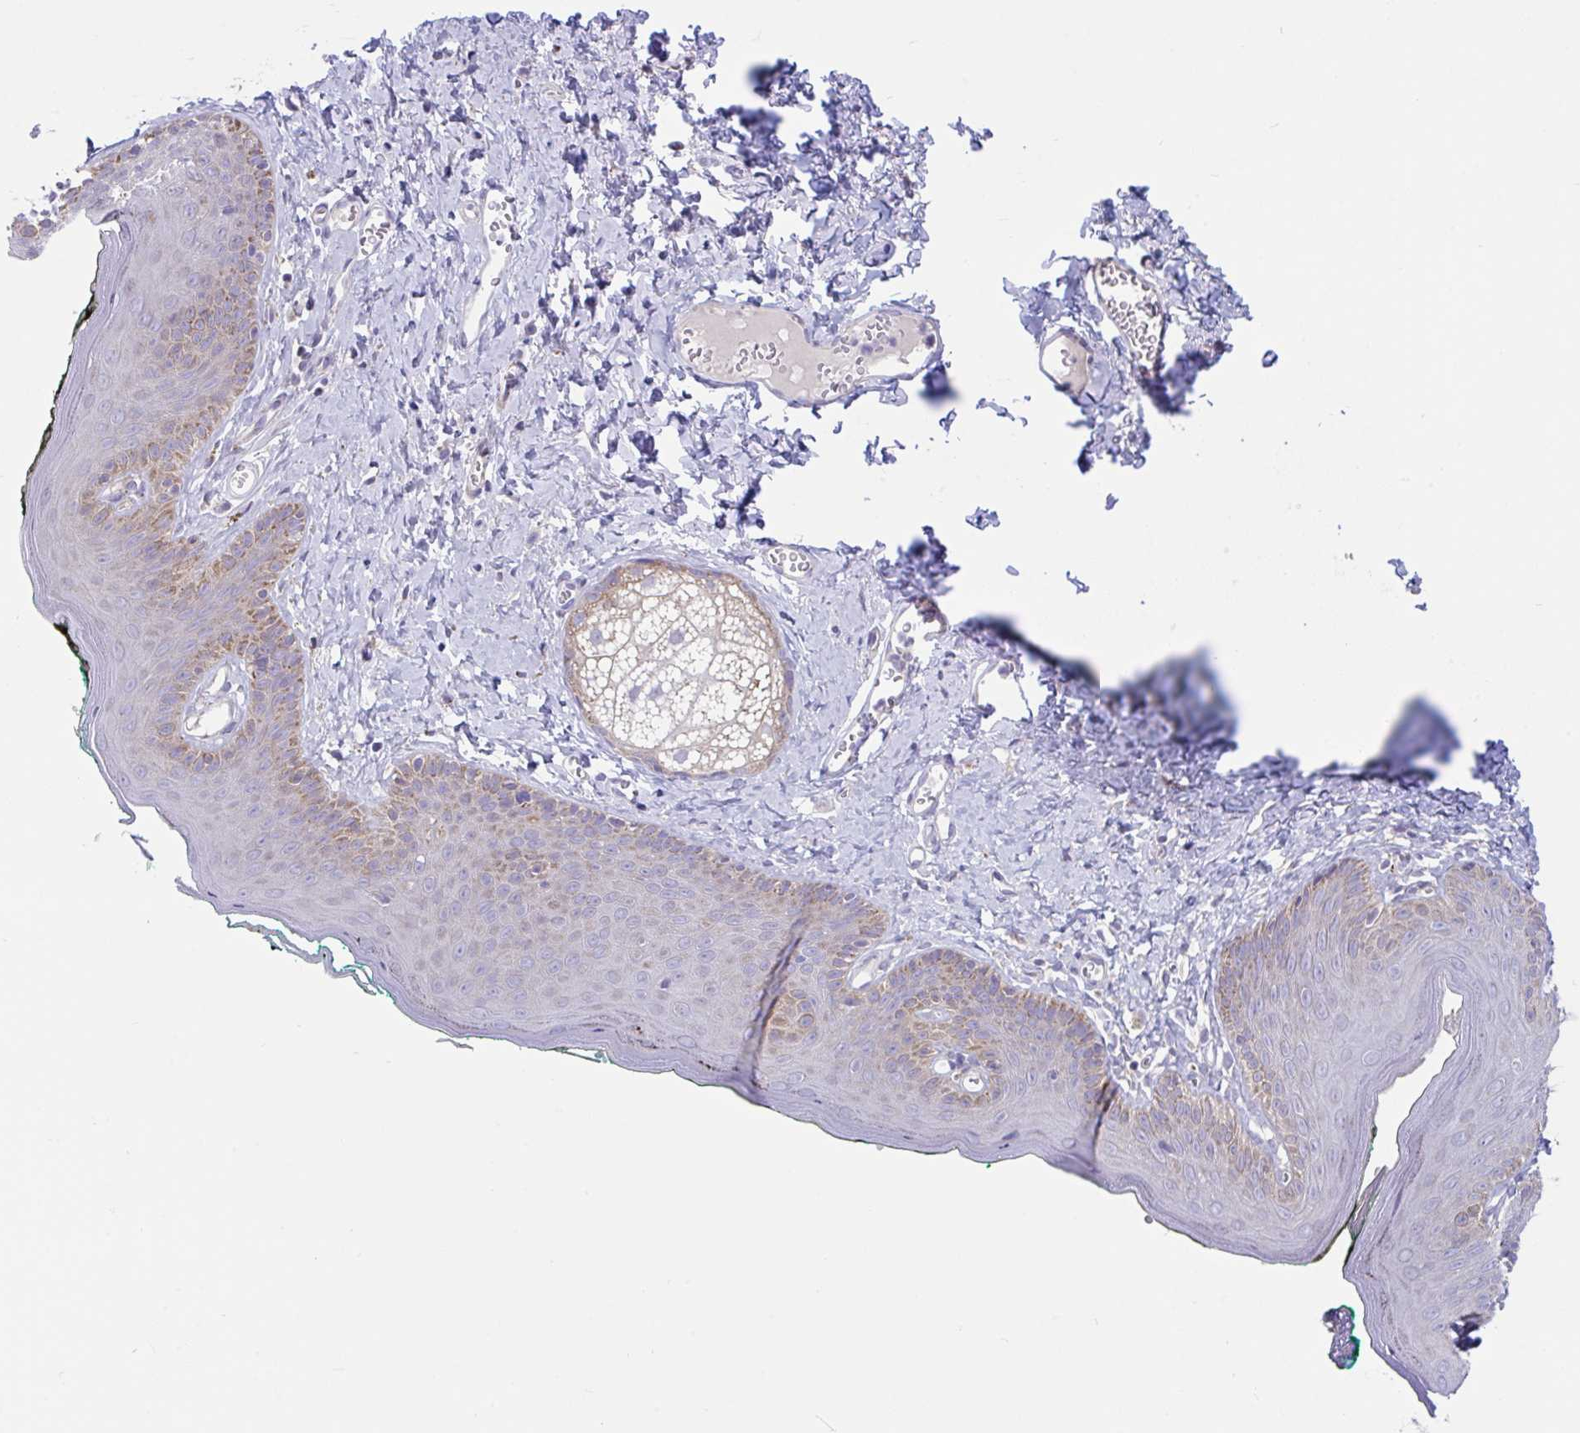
{"staining": {"intensity": "moderate", "quantity": "25%-75%", "location": "cytoplasmic/membranous"}, "tissue": "skin", "cell_type": "Epidermal cells", "image_type": "normal", "snomed": [{"axis": "morphology", "description": "Normal tissue, NOS"}, {"axis": "topography", "description": "Vulva"}, {"axis": "topography", "description": "Peripheral nerve tissue"}], "caption": "Immunohistochemistry (DAB (3,3'-diaminobenzidine)) staining of normal skin exhibits moderate cytoplasmic/membranous protein expression in about 25%-75% of epidermal cells. The protein is shown in brown color, while the nuclei are stained blue.", "gene": "DTX3", "patient": {"sex": "female", "age": 66}}